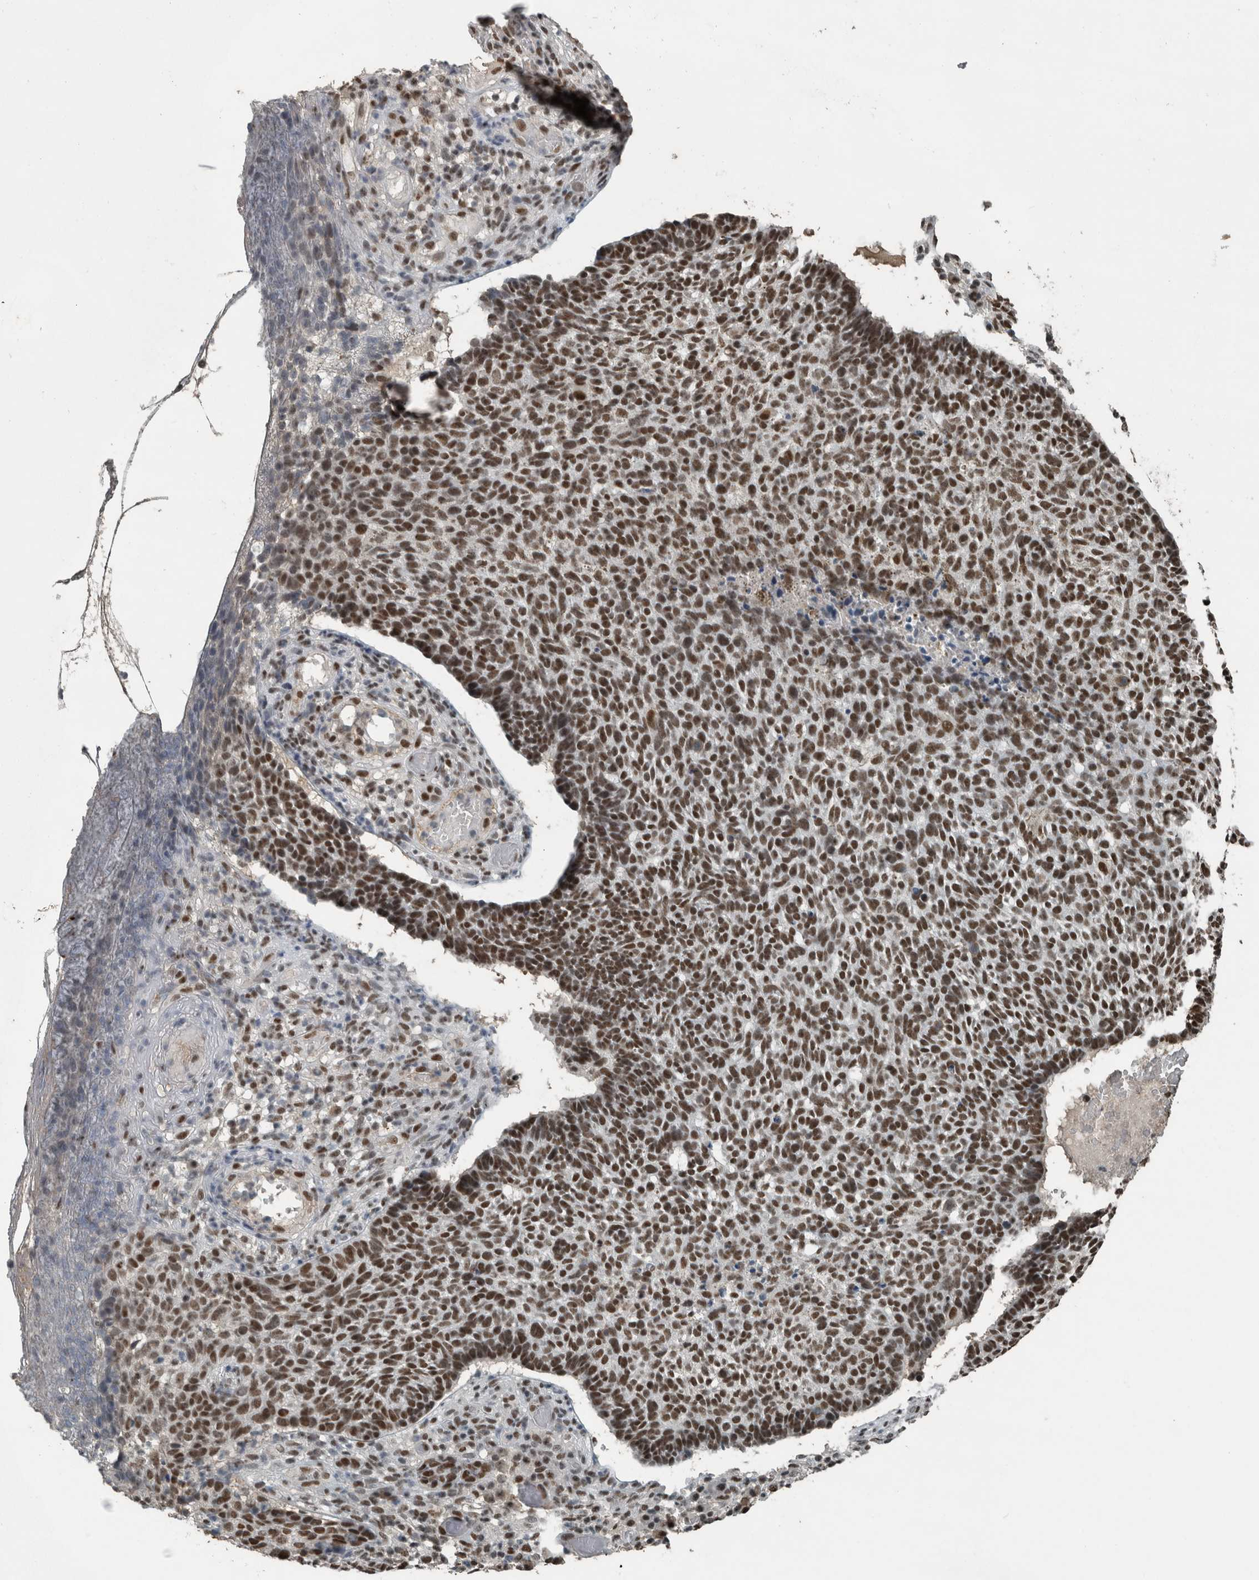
{"staining": {"intensity": "strong", "quantity": ">75%", "location": "nuclear"}, "tissue": "skin cancer", "cell_type": "Tumor cells", "image_type": "cancer", "snomed": [{"axis": "morphology", "description": "Basal cell carcinoma"}, {"axis": "topography", "description": "Skin"}], "caption": "Human skin cancer stained with a brown dye shows strong nuclear positive staining in about >75% of tumor cells.", "gene": "ZNF24", "patient": {"sex": "male", "age": 85}}